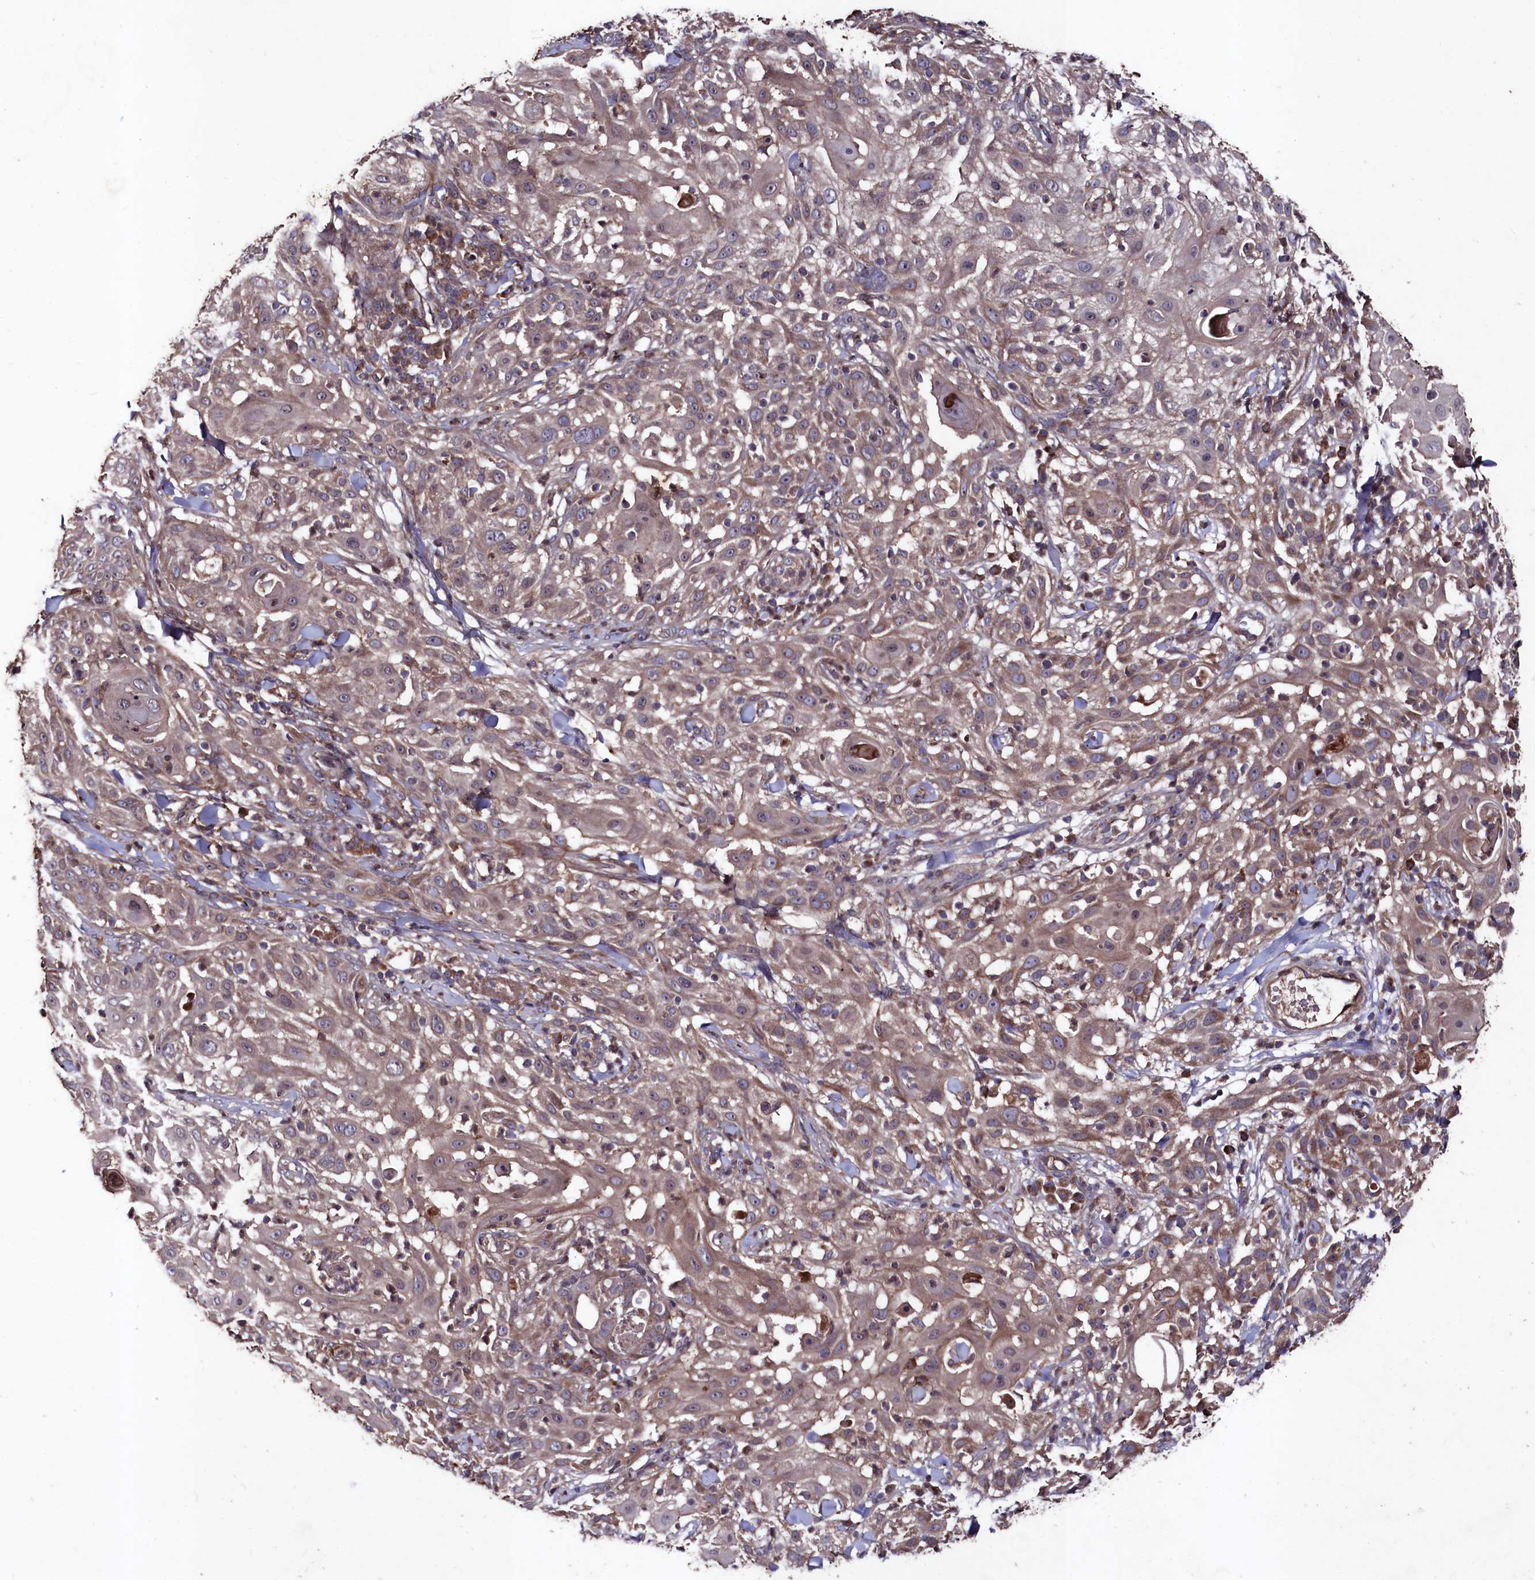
{"staining": {"intensity": "weak", "quantity": ">75%", "location": "cytoplasmic/membranous"}, "tissue": "skin cancer", "cell_type": "Tumor cells", "image_type": "cancer", "snomed": [{"axis": "morphology", "description": "Squamous cell carcinoma, NOS"}, {"axis": "topography", "description": "Skin"}], "caption": "Immunohistochemical staining of human skin squamous cell carcinoma reveals weak cytoplasmic/membranous protein expression in about >75% of tumor cells.", "gene": "MYO1H", "patient": {"sex": "female", "age": 44}}